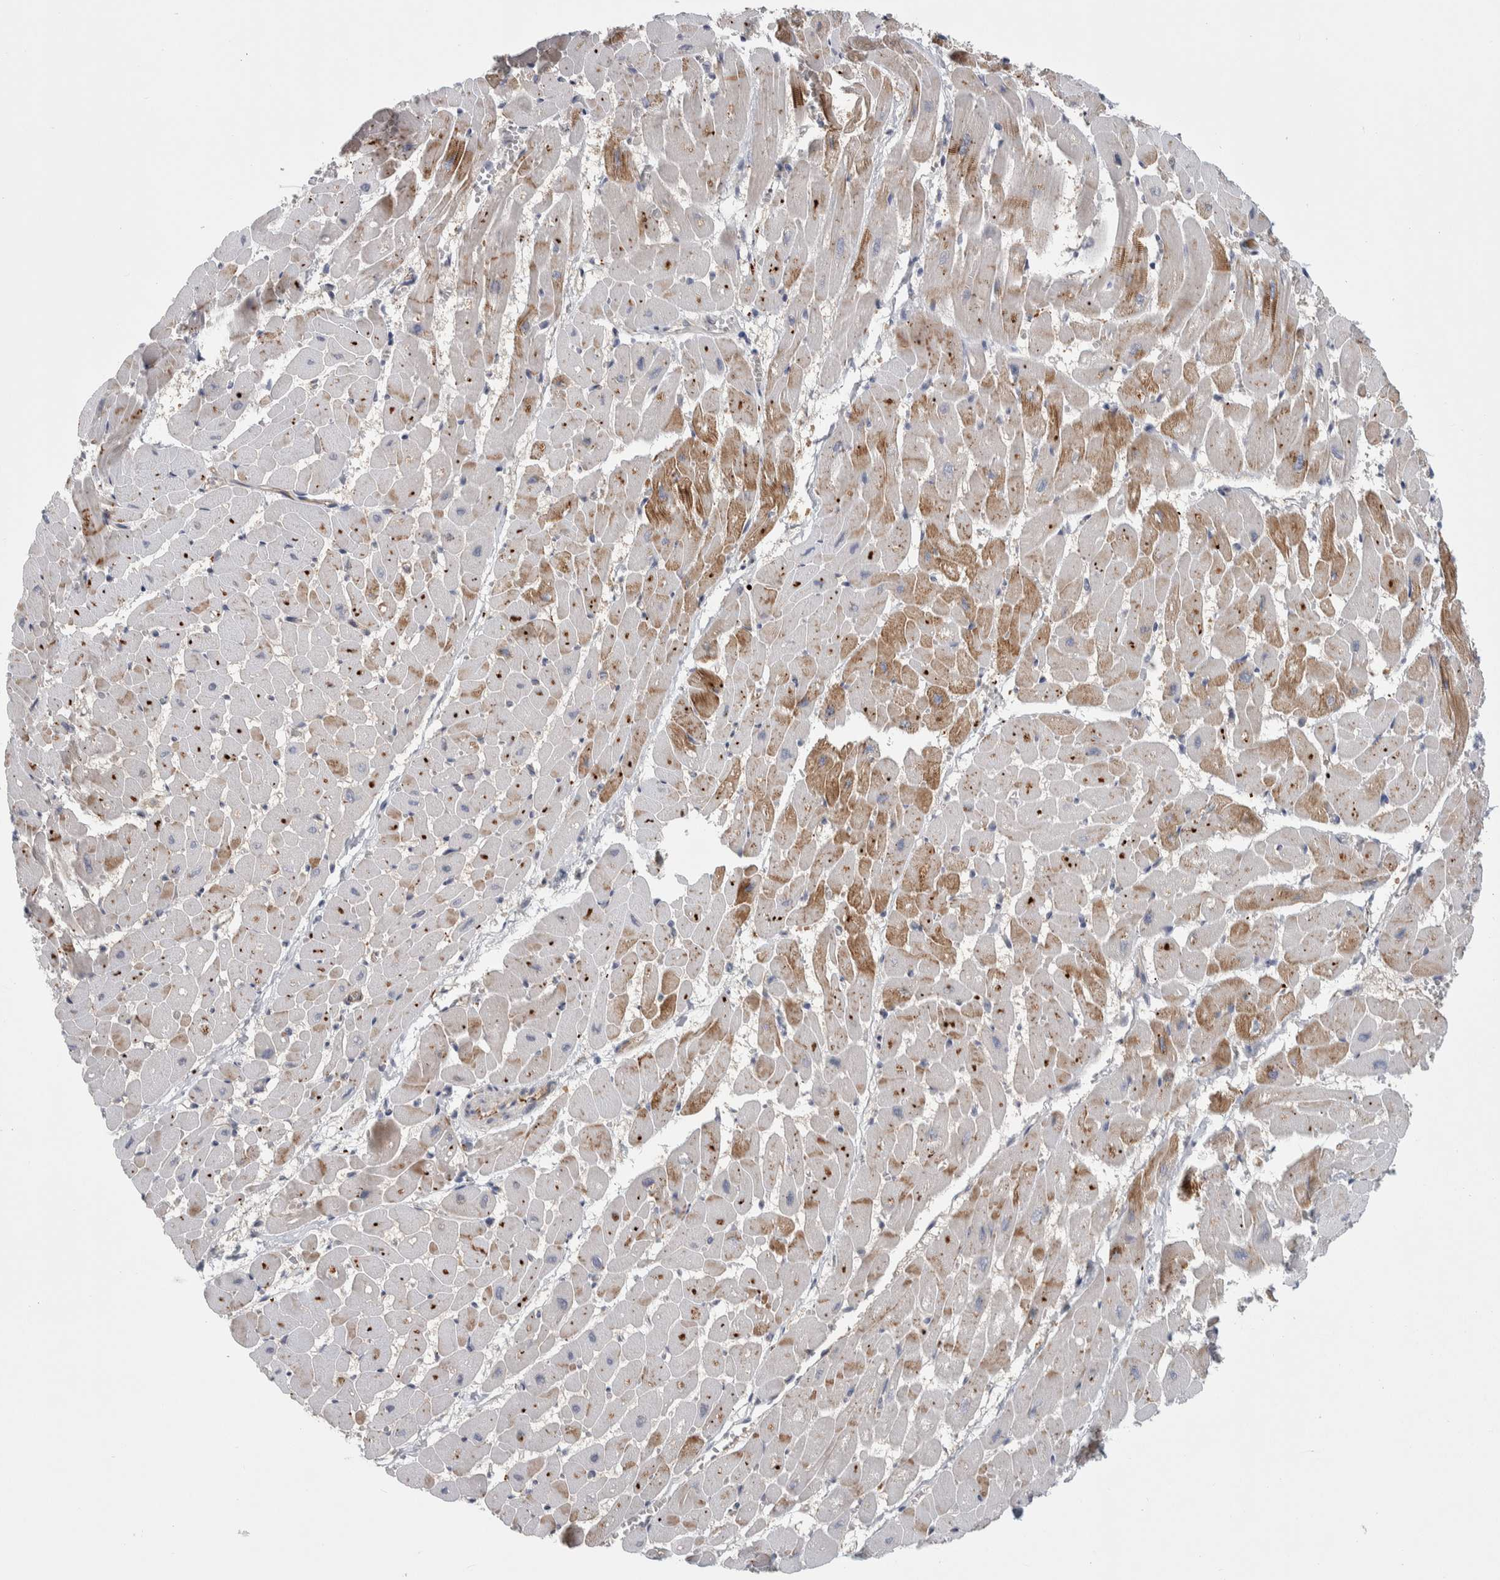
{"staining": {"intensity": "moderate", "quantity": "25%-75%", "location": "cytoplasmic/membranous"}, "tissue": "heart muscle", "cell_type": "Cardiomyocytes", "image_type": "normal", "snomed": [{"axis": "morphology", "description": "Normal tissue, NOS"}, {"axis": "topography", "description": "Heart"}], "caption": "Immunohistochemistry of normal human heart muscle exhibits medium levels of moderate cytoplasmic/membranous positivity in about 25%-75% of cardiomyocytes.", "gene": "ZNF862", "patient": {"sex": "male", "age": 45}}